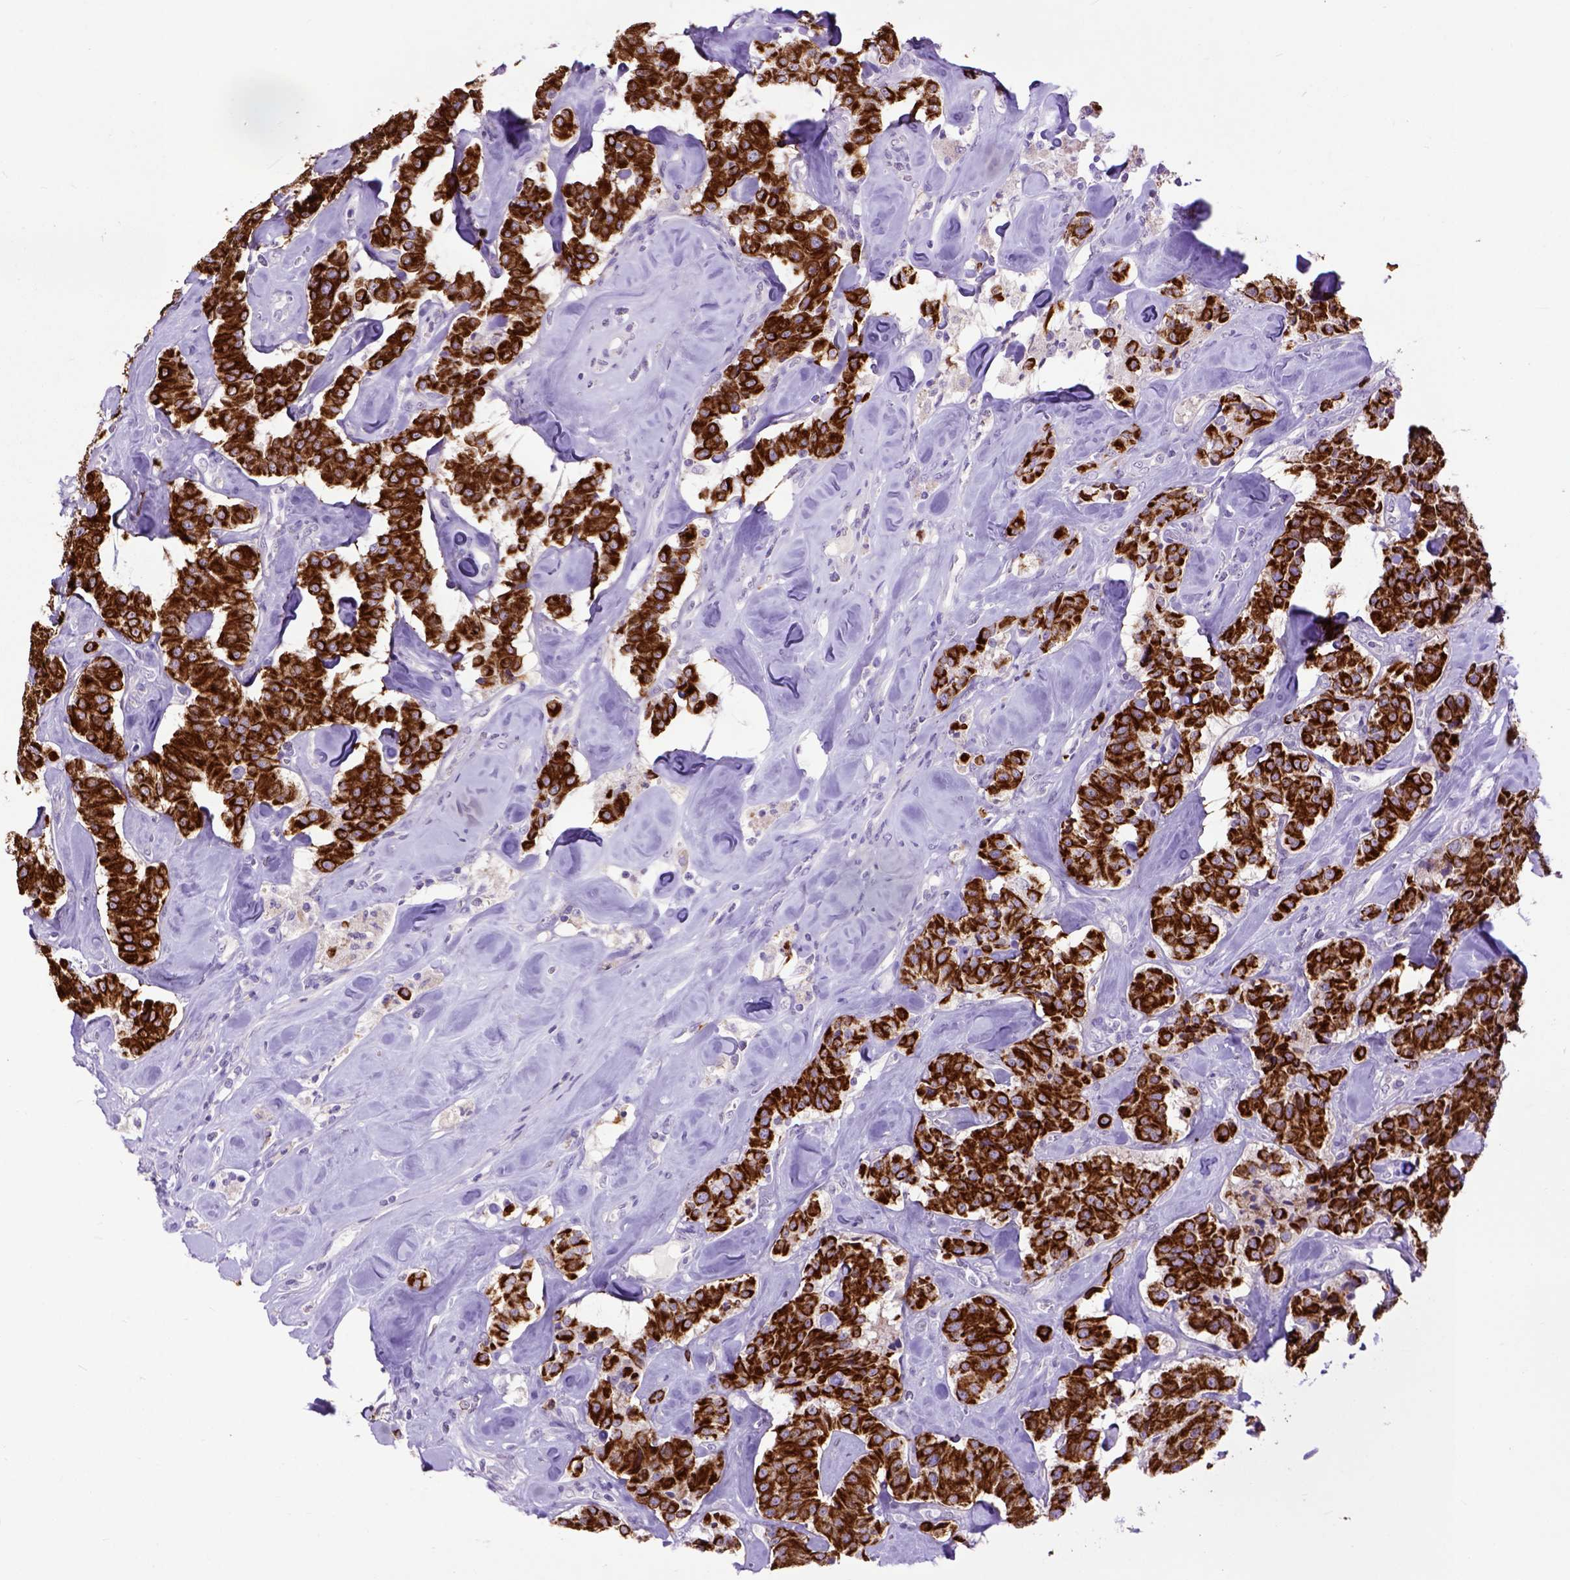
{"staining": {"intensity": "strong", "quantity": ">75%", "location": "cytoplasmic/membranous"}, "tissue": "carcinoid", "cell_type": "Tumor cells", "image_type": "cancer", "snomed": [{"axis": "morphology", "description": "Carcinoid, malignant, NOS"}, {"axis": "topography", "description": "Pancreas"}], "caption": "Carcinoid (malignant) stained with a protein marker reveals strong staining in tumor cells.", "gene": "RAB25", "patient": {"sex": "male", "age": 41}}